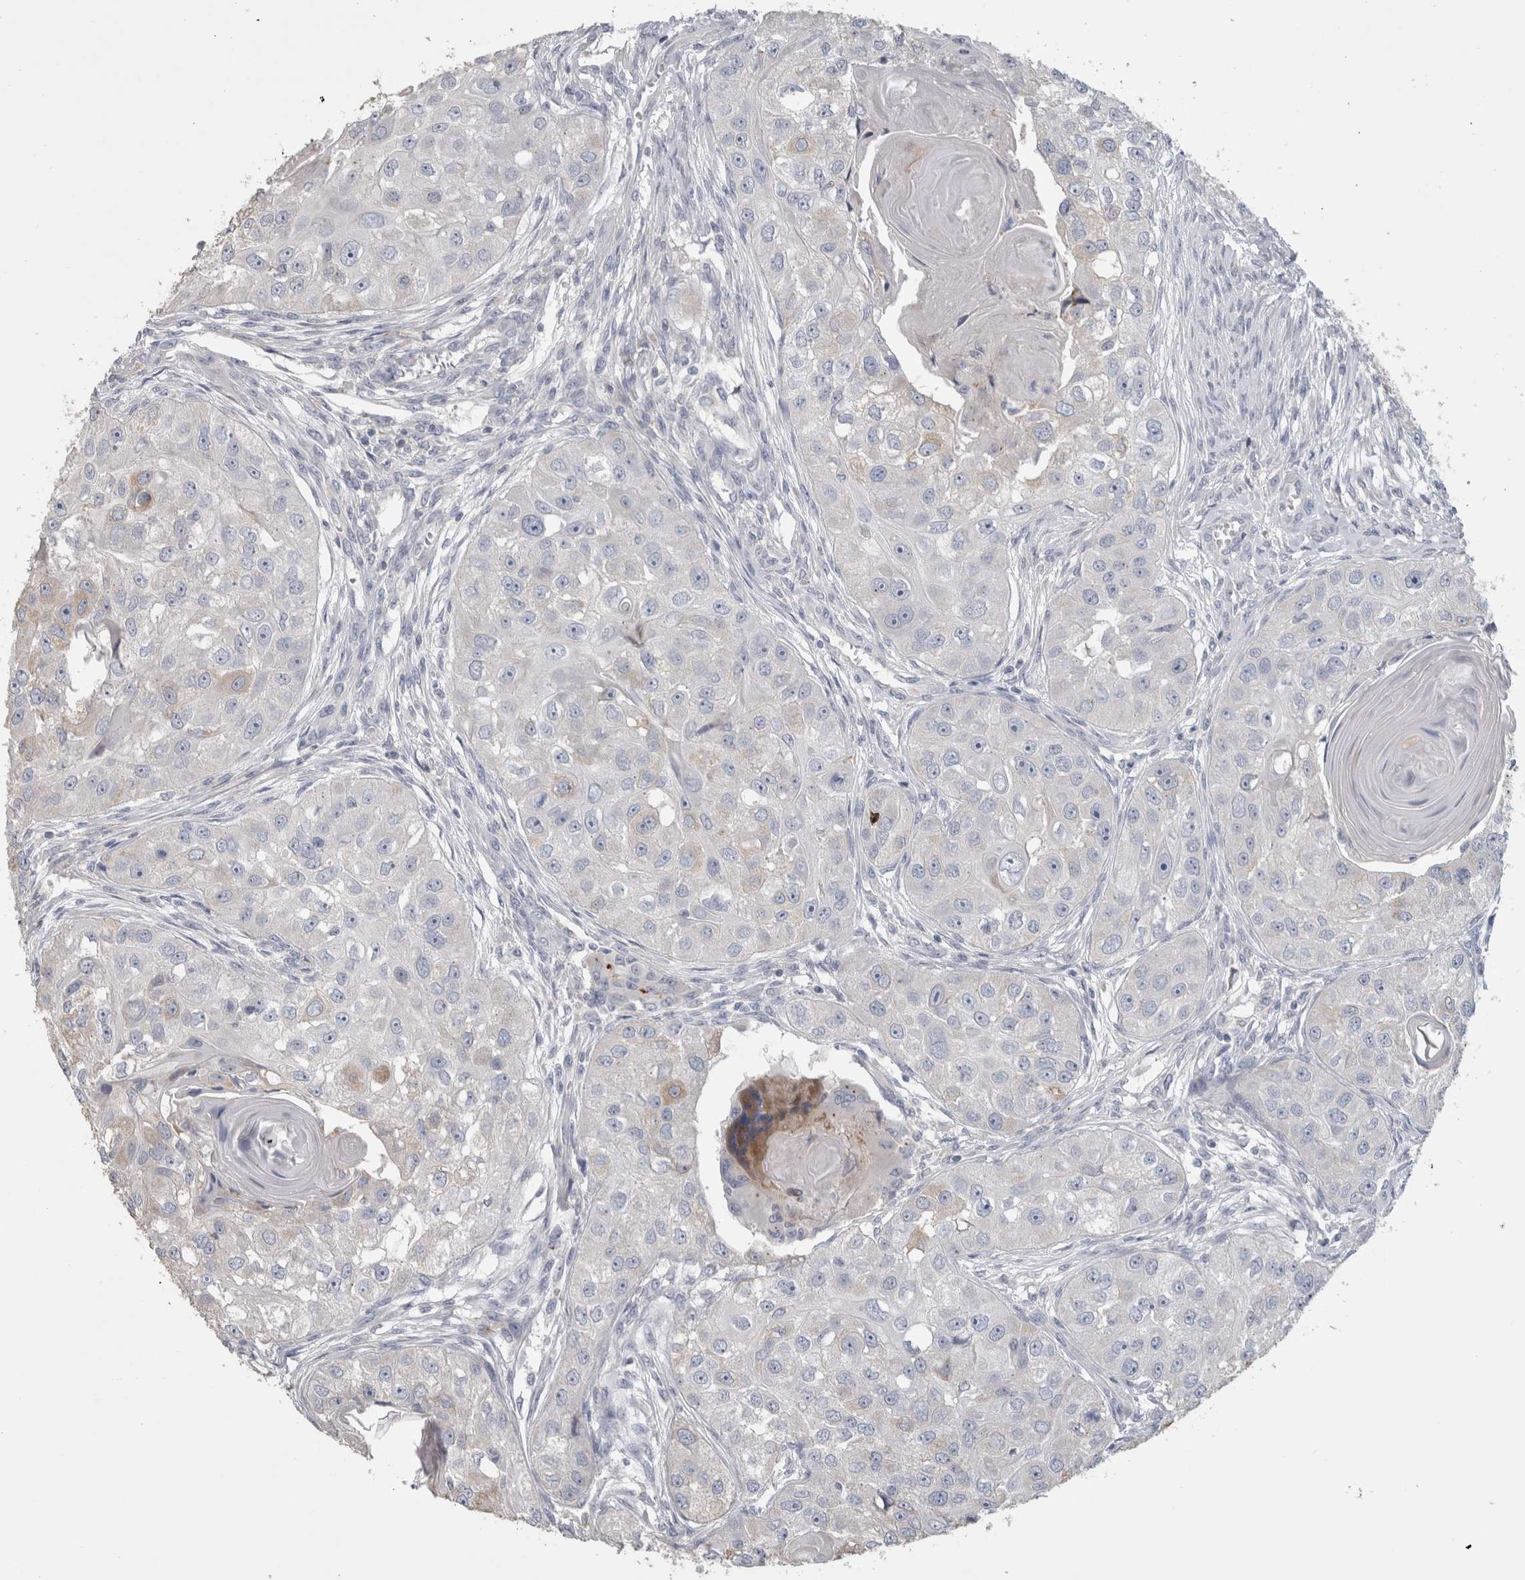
{"staining": {"intensity": "weak", "quantity": "<25%", "location": "cytoplasmic/membranous"}, "tissue": "head and neck cancer", "cell_type": "Tumor cells", "image_type": "cancer", "snomed": [{"axis": "morphology", "description": "Normal tissue, NOS"}, {"axis": "morphology", "description": "Squamous cell carcinoma, NOS"}, {"axis": "topography", "description": "Skeletal muscle"}, {"axis": "topography", "description": "Head-Neck"}], "caption": "The immunohistochemistry (IHC) image has no significant expression in tumor cells of head and neck squamous cell carcinoma tissue.", "gene": "IL33", "patient": {"sex": "male", "age": 51}}